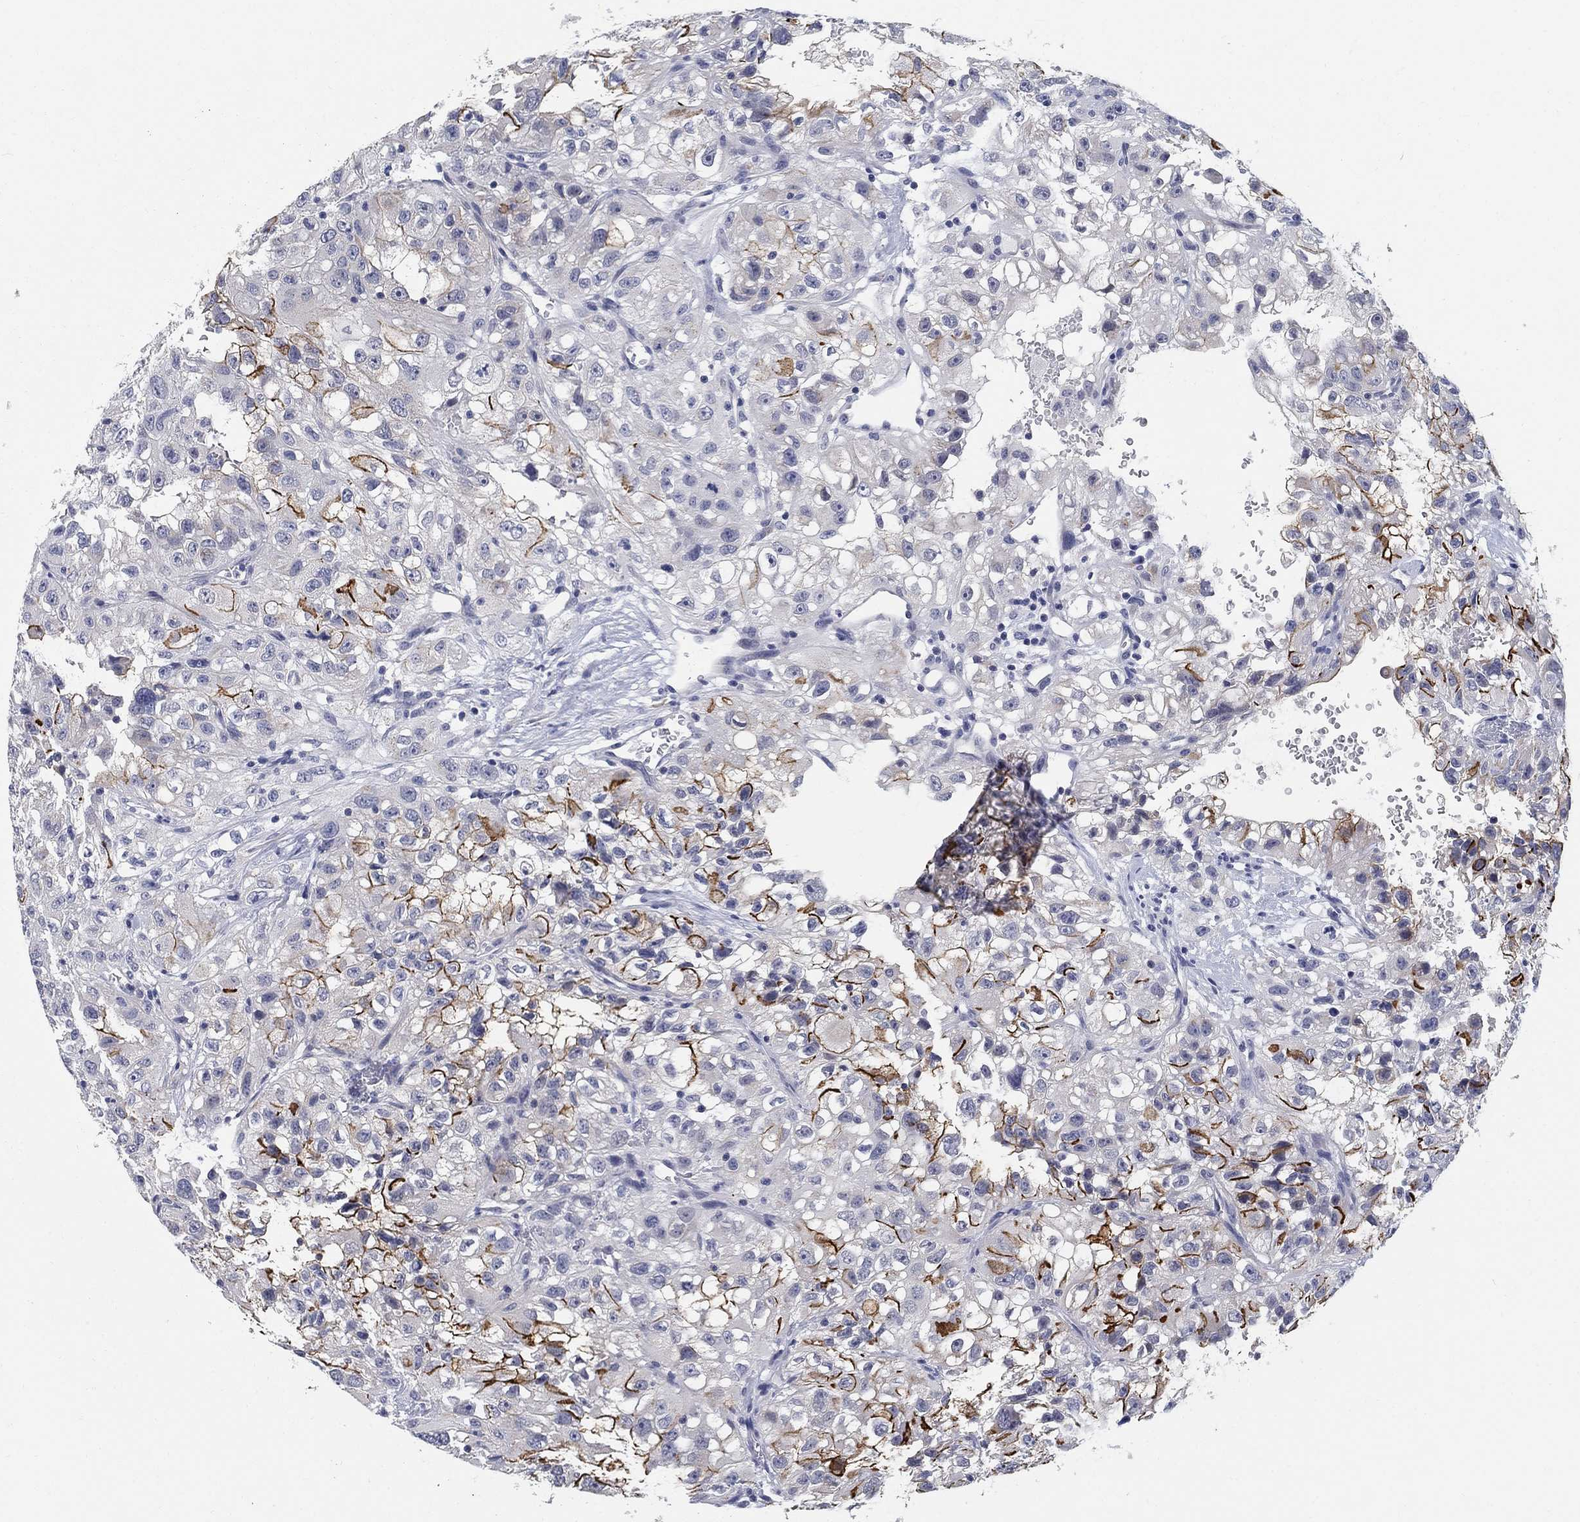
{"staining": {"intensity": "strong", "quantity": "<25%", "location": "cytoplasmic/membranous"}, "tissue": "renal cancer", "cell_type": "Tumor cells", "image_type": "cancer", "snomed": [{"axis": "morphology", "description": "Adenocarcinoma, NOS"}, {"axis": "topography", "description": "Kidney"}], "caption": "A medium amount of strong cytoplasmic/membranous expression is present in about <25% of tumor cells in renal cancer (adenocarcinoma) tissue. (DAB IHC, brown staining for protein, blue staining for nuclei).", "gene": "CLUL1", "patient": {"sex": "male", "age": 64}}